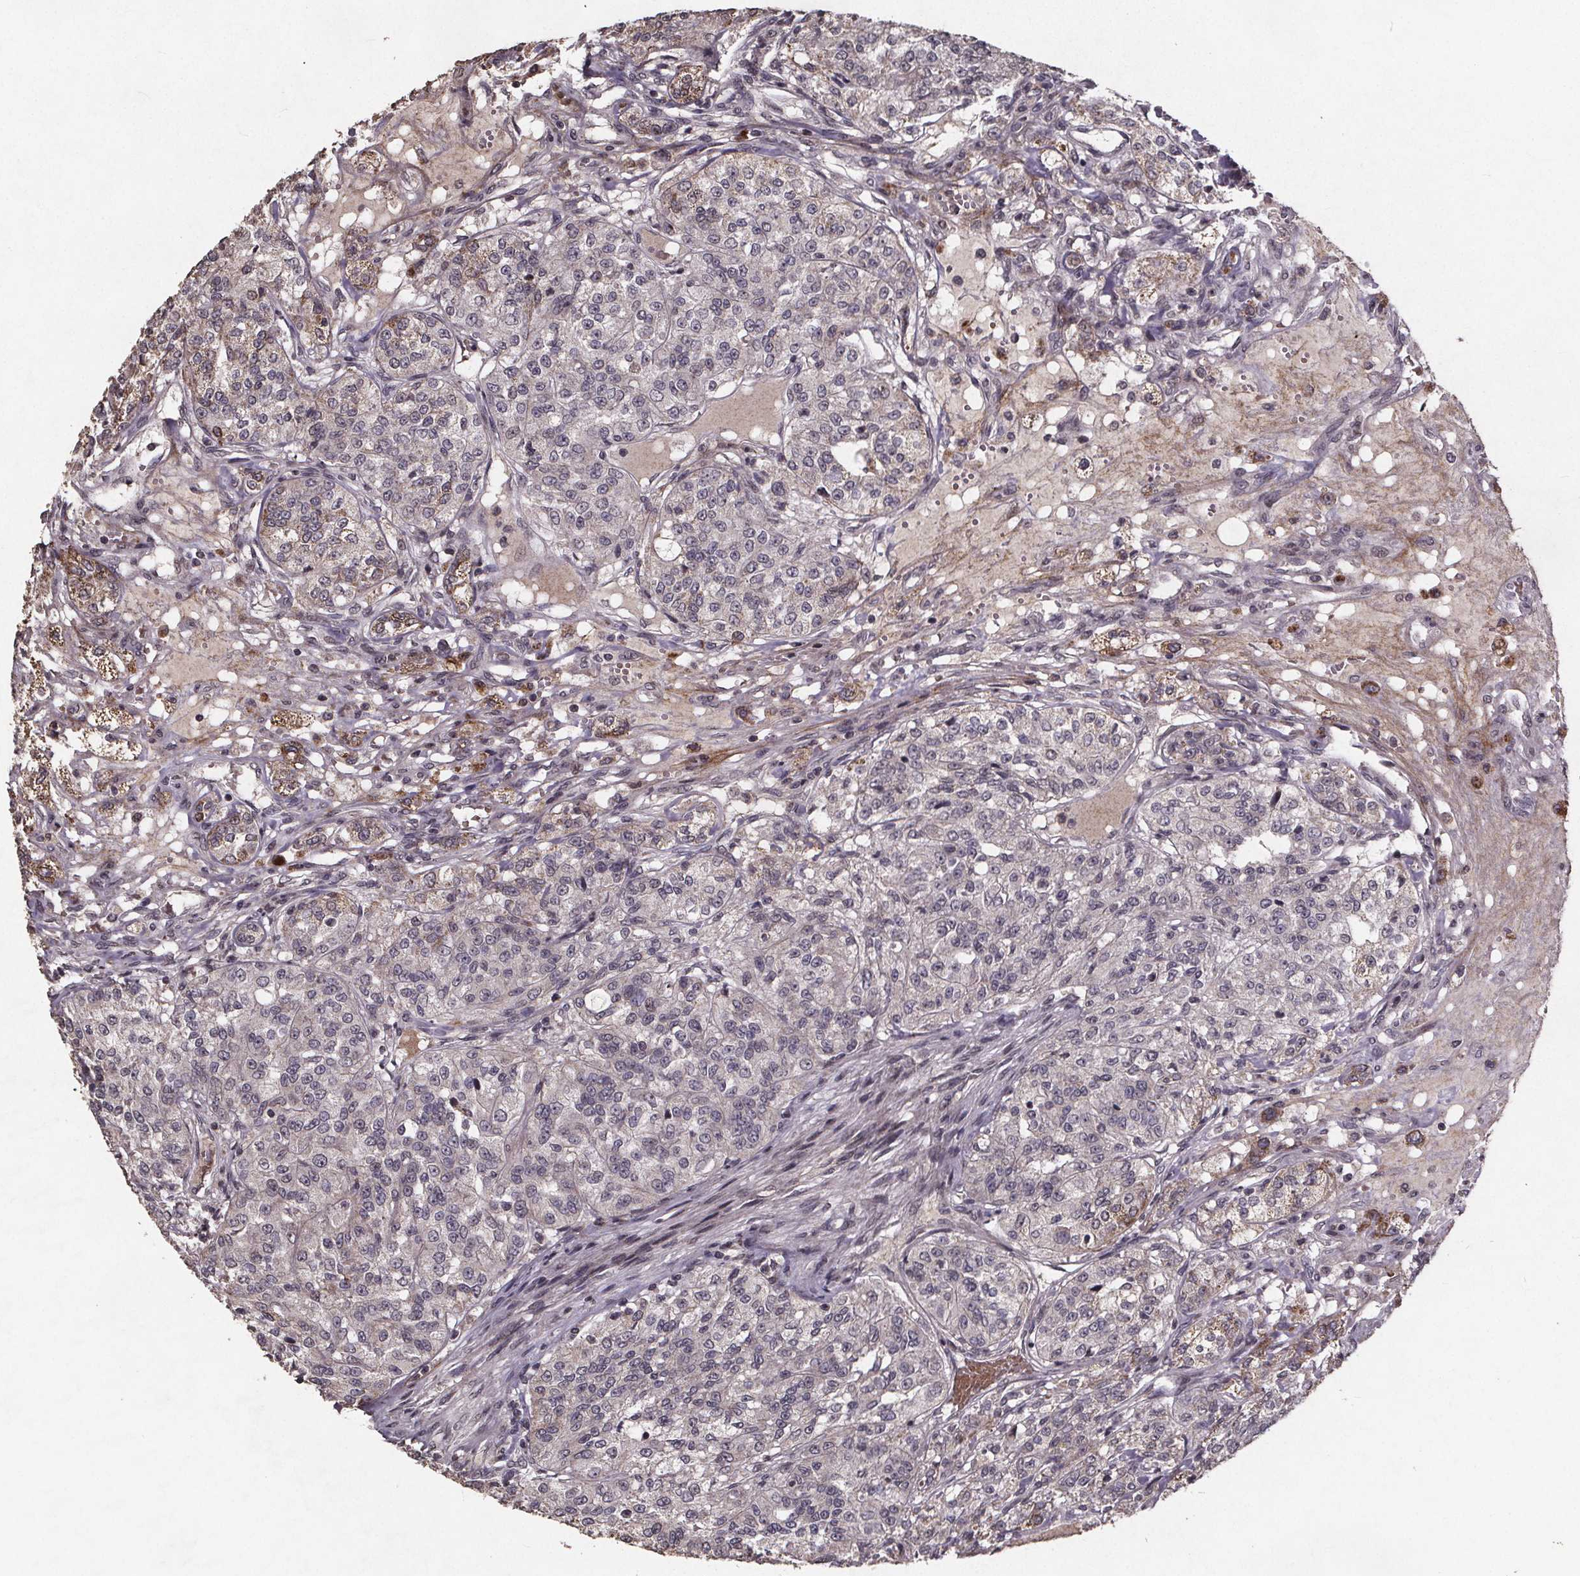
{"staining": {"intensity": "negative", "quantity": "none", "location": "none"}, "tissue": "renal cancer", "cell_type": "Tumor cells", "image_type": "cancer", "snomed": [{"axis": "morphology", "description": "Adenocarcinoma, NOS"}, {"axis": "topography", "description": "Kidney"}], "caption": "Human renal cancer (adenocarcinoma) stained for a protein using immunohistochemistry (IHC) demonstrates no positivity in tumor cells.", "gene": "GPX3", "patient": {"sex": "female", "age": 63}}